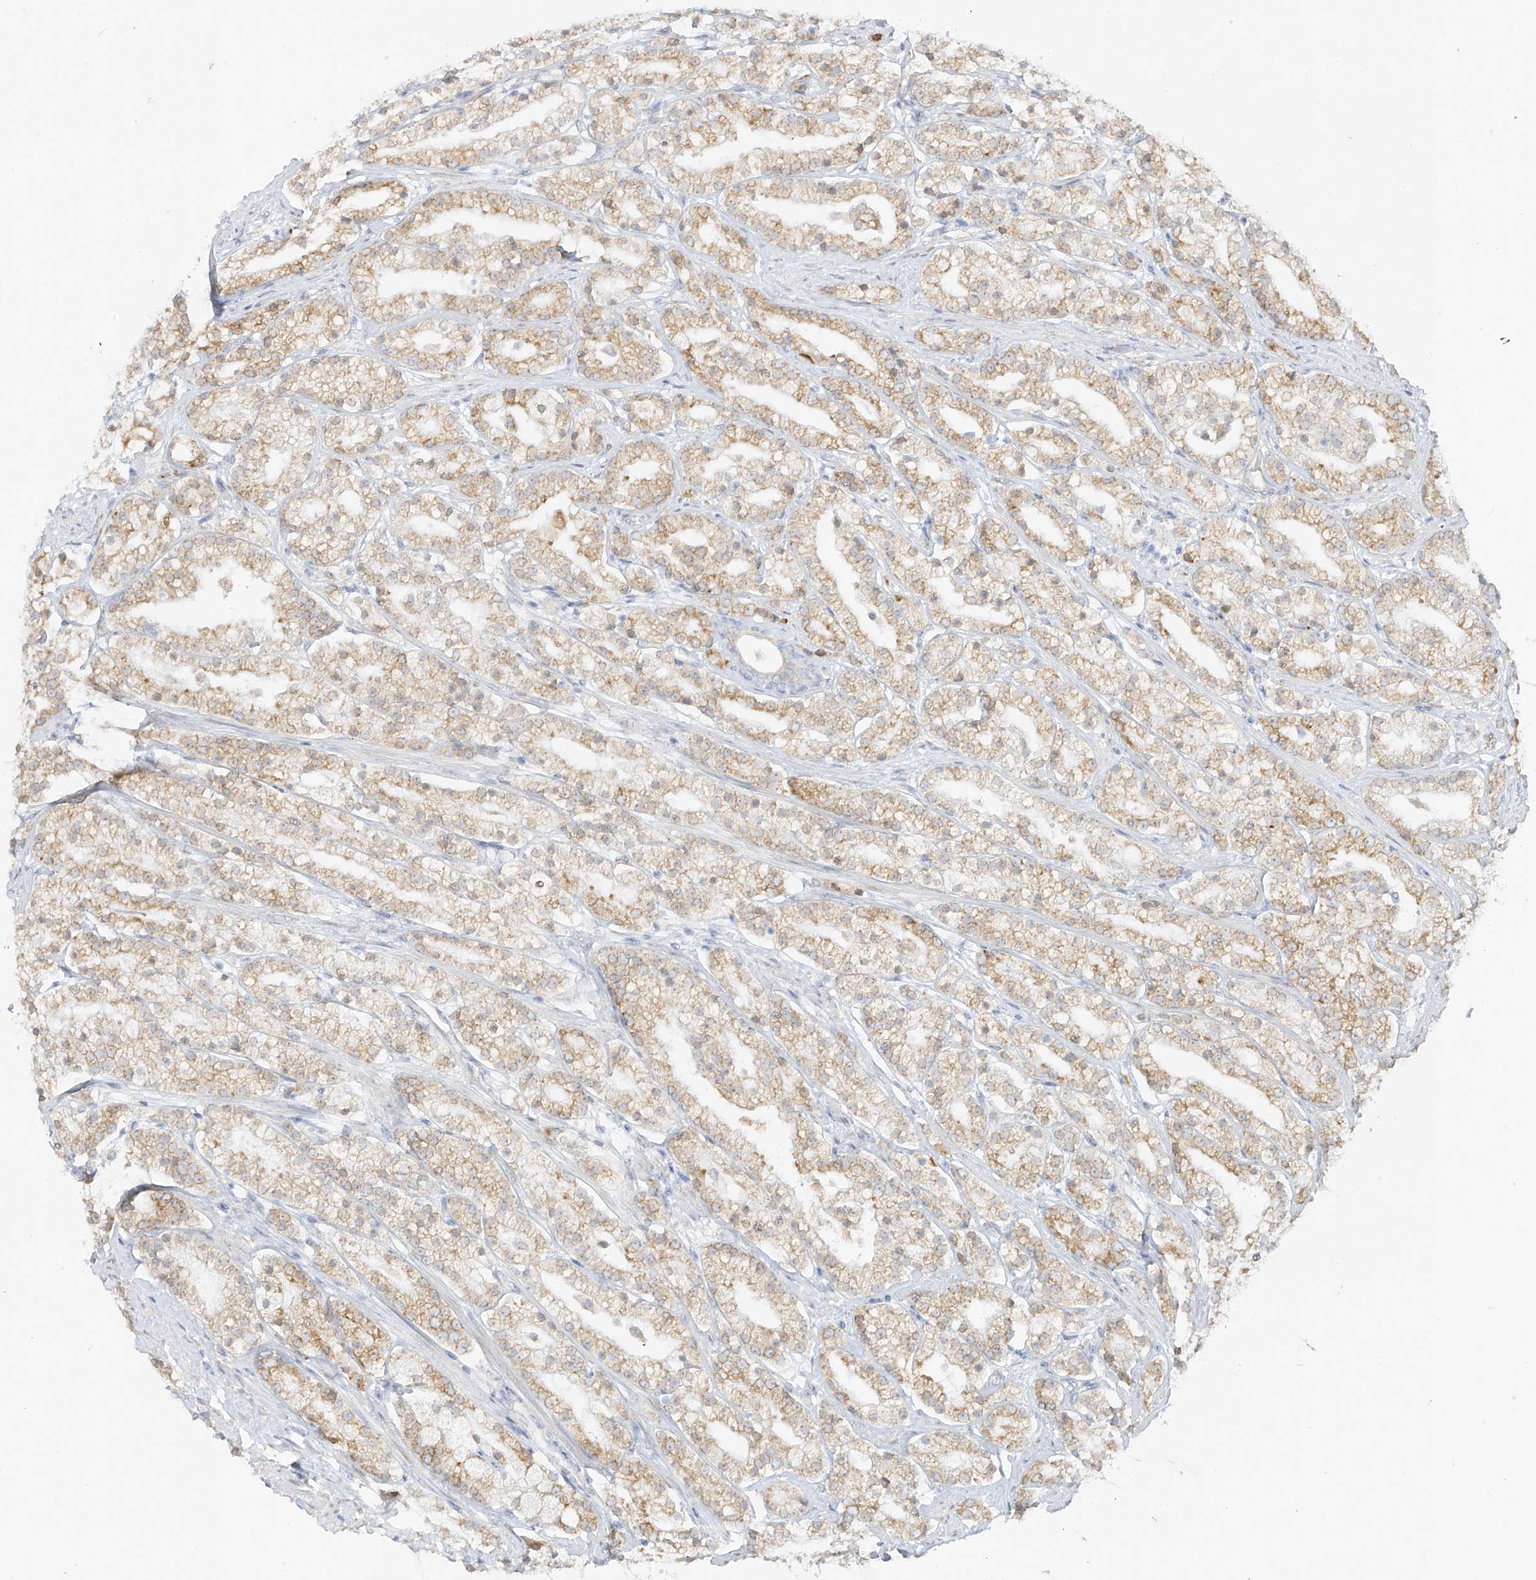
{"staining": {"intensity": "weak", "quantity": "25%-75%", "location": "cytoplasmic/membranous"}, "tissue": "prostate cancer", "cell_type": "Tumor cells", "image_type": "cancer", "snomed": [{"axis": "morphology", "description": "Adenocarcinoma, High grade"}, {"axis": "topography", "description": "Prostate"}], "caption": "Brown immunohistochemical staining in human prostate cancer (adenocarcinoma (high-grade)) demonstrates weak cytoplasmic/membranous expression in approximately 25%-75% of tumor cells. The protein is shown in brown color, while the nuclei are stained blue.", "gene": "LRRC59", "patient": {"sex": "male", "age": 69}}